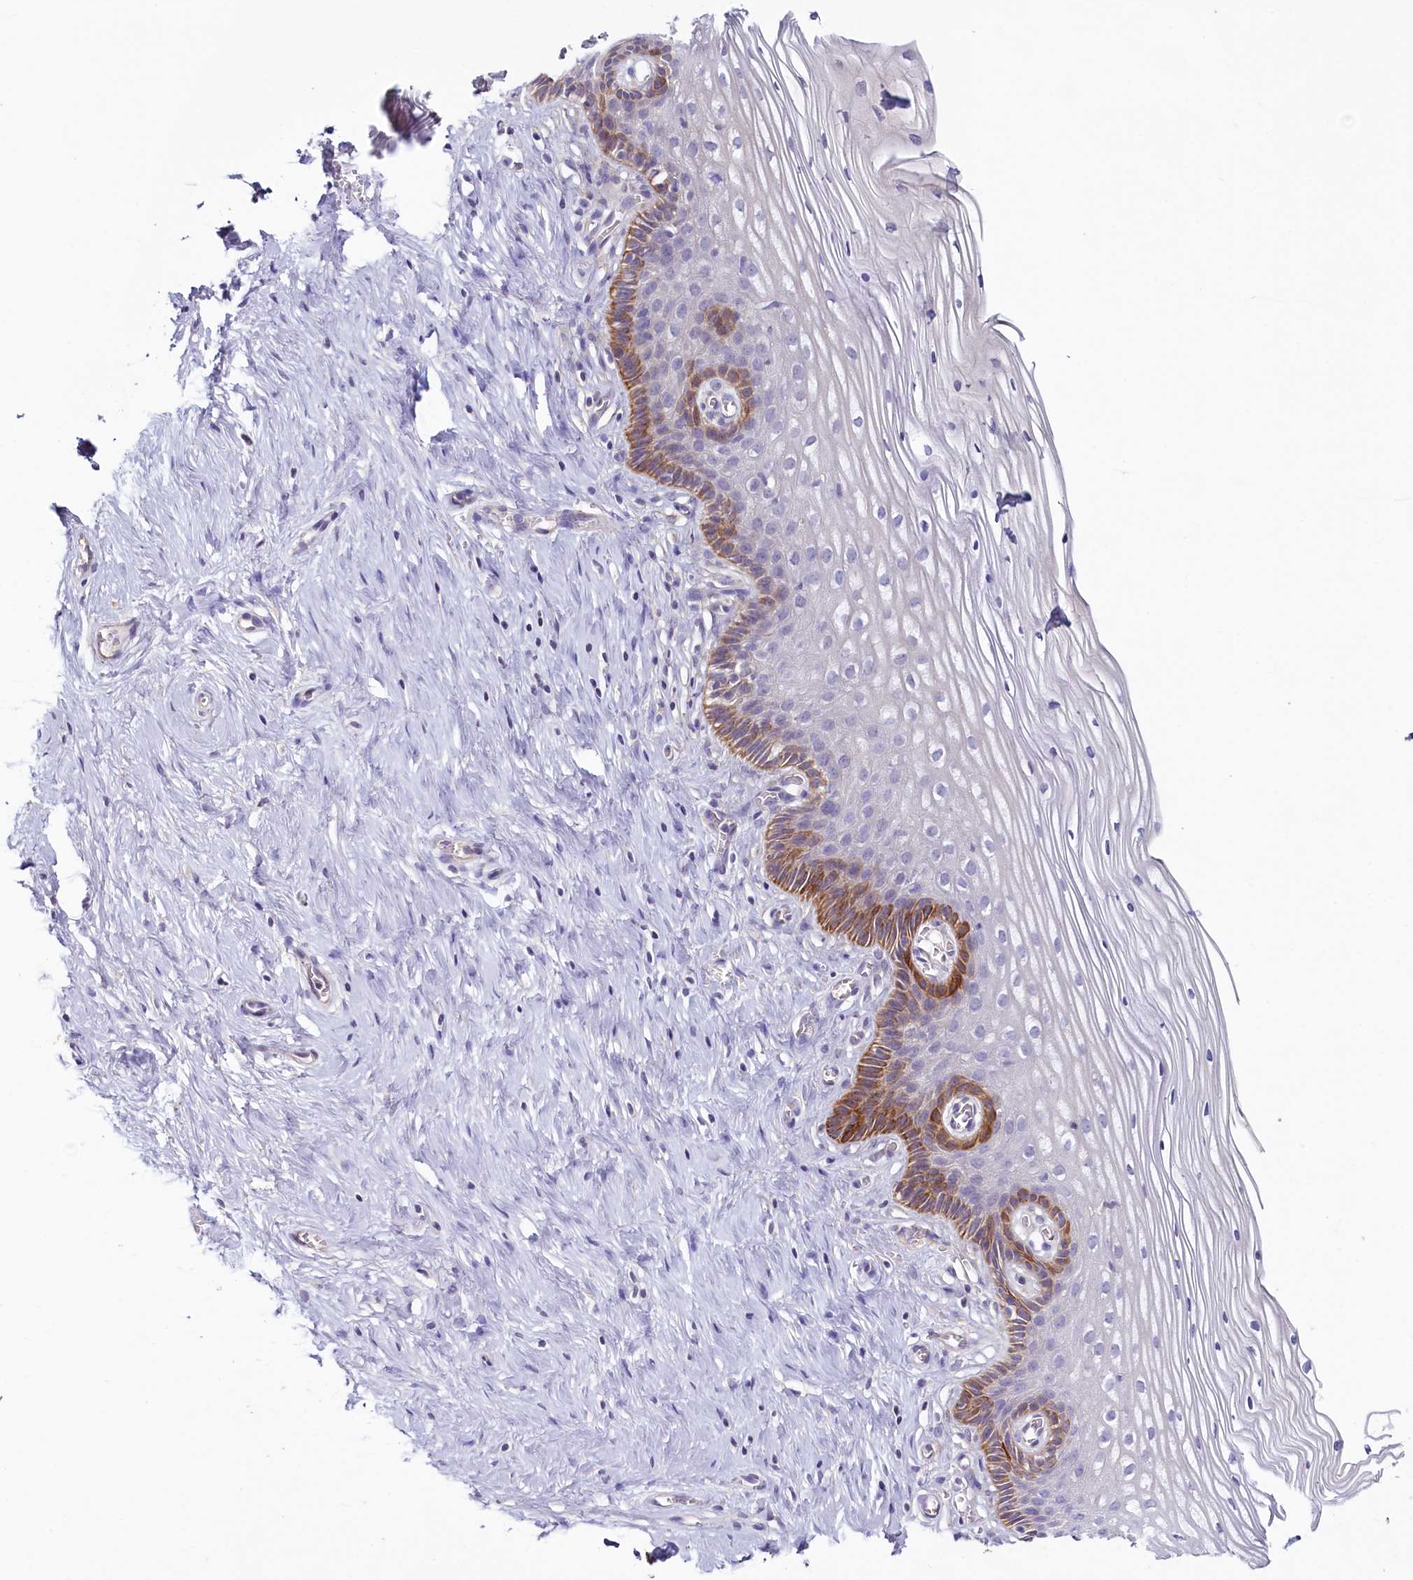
{"staining": {"intensity": "moderate", "quantity": "<25%", "location": "cytoplasmic/membranous"}, "tissue": "cervix", "cell_type": "Glandular cells", "image_type": "normal", "snomed": [{"axis": "morphology", "description": "Normal tissue, NOS"}, {"axis": "topography", "description": "Cervix"}], "caption": "A brown stain labels moderate cytoplasmic/membranous positivity of a protein in glandular cells of unremarkable human cervix.", "gene": "PDE6D", "patient": {"sex": "female", "age": 33}}